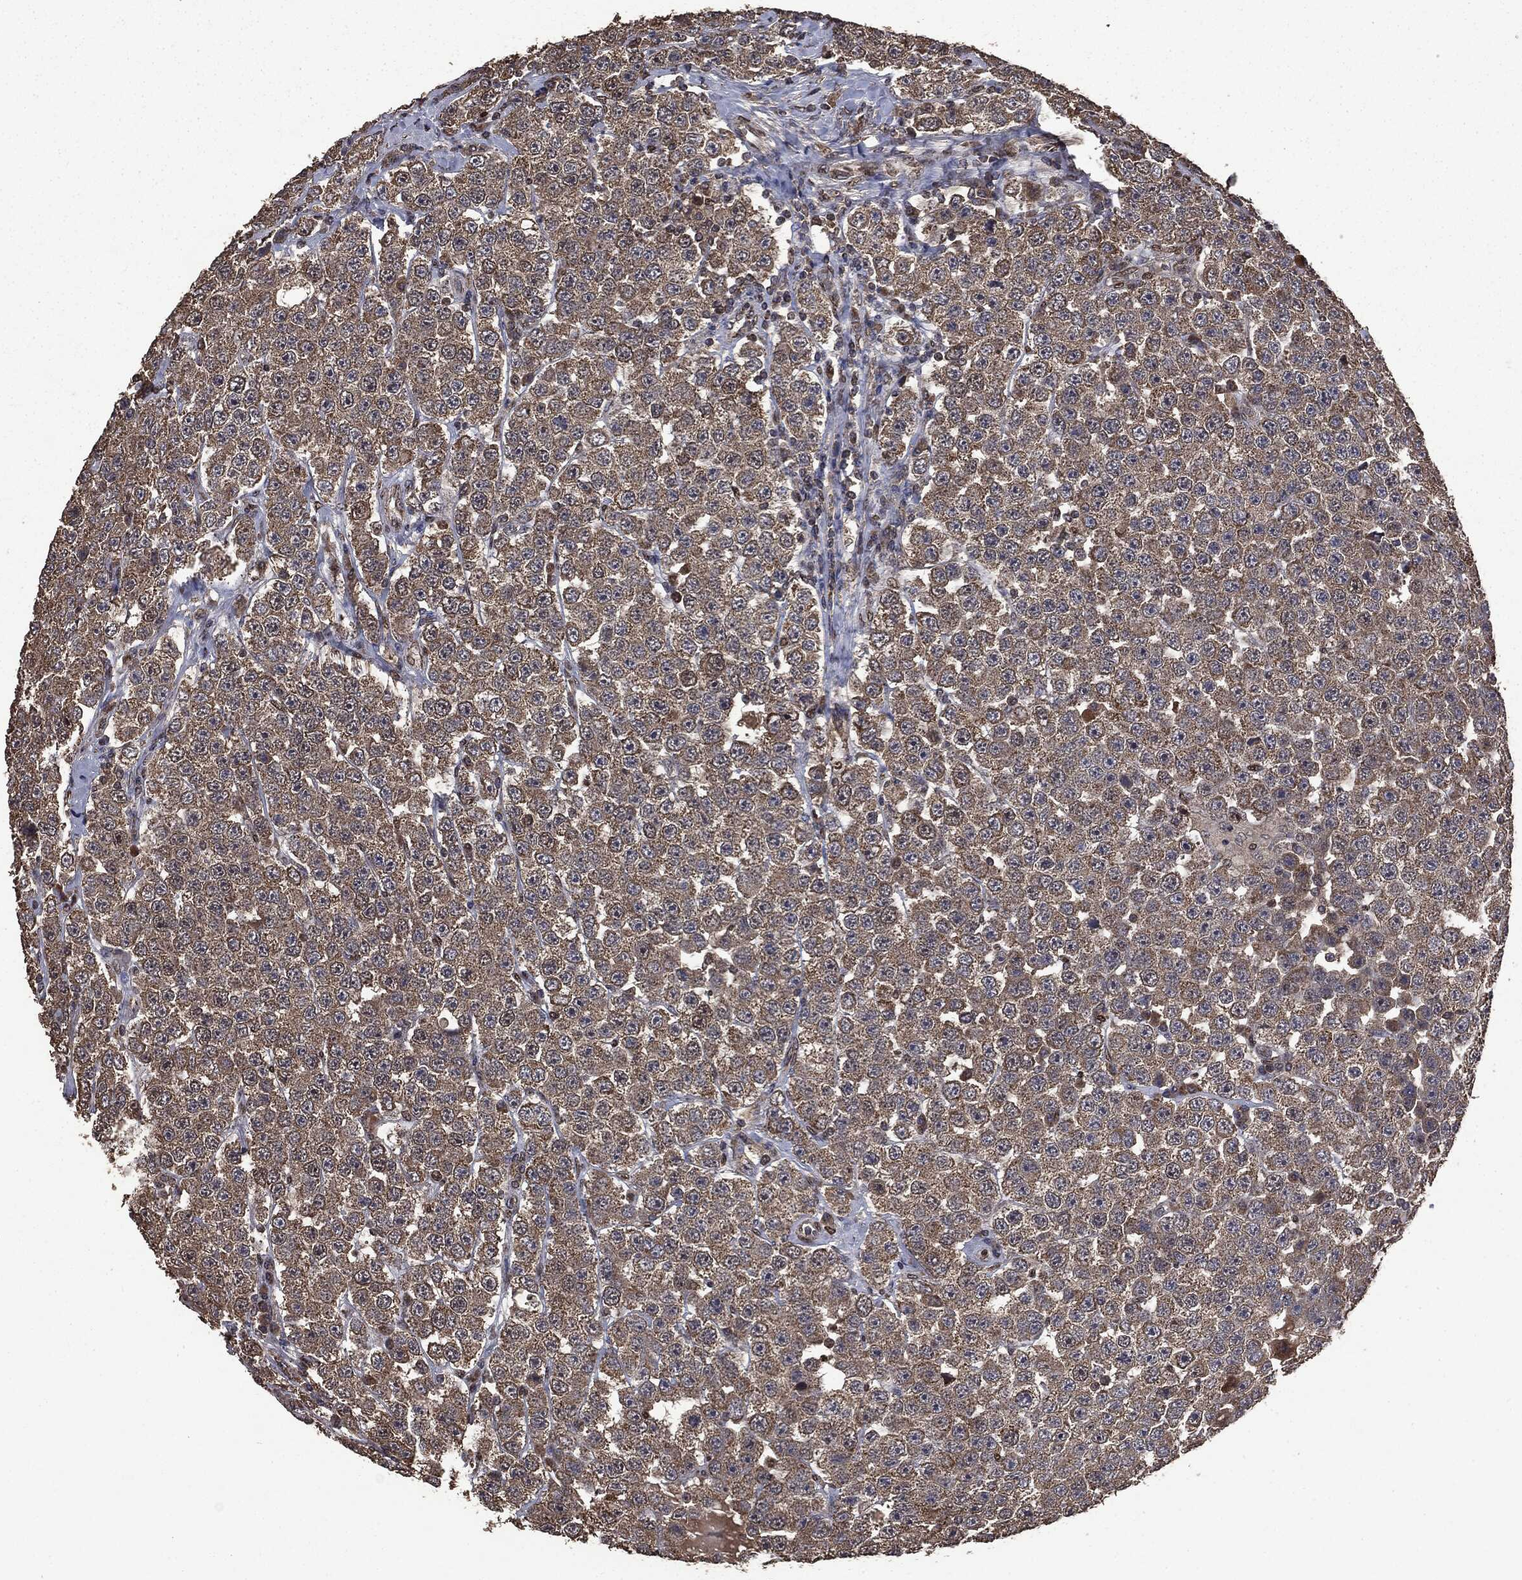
{"staining": {"intensity": "weak", "quantity": ">75%", "location": "cytoplasmic/membranous"}, "tissue": "testis cancer", "cell_type": "Tumor cells", "image_type": "cancer", "snomed": [{"axis": "morphology", "description": "Seminoma, NOS"}, {"axis": "topography", "description": "Testis"}], "caption": "Protein staining displays weak cytoplasmic/membranous positivity in approximately >75% of tumor cells in testis seminoma. The staining was performed using DAB to visualize the protein expression in brown, while the nuclei were stained in blue with hematoxylin (Magnification: 20x).", "gene": "PPP6R2", "patient": {"sex": "male", "age": 28}}